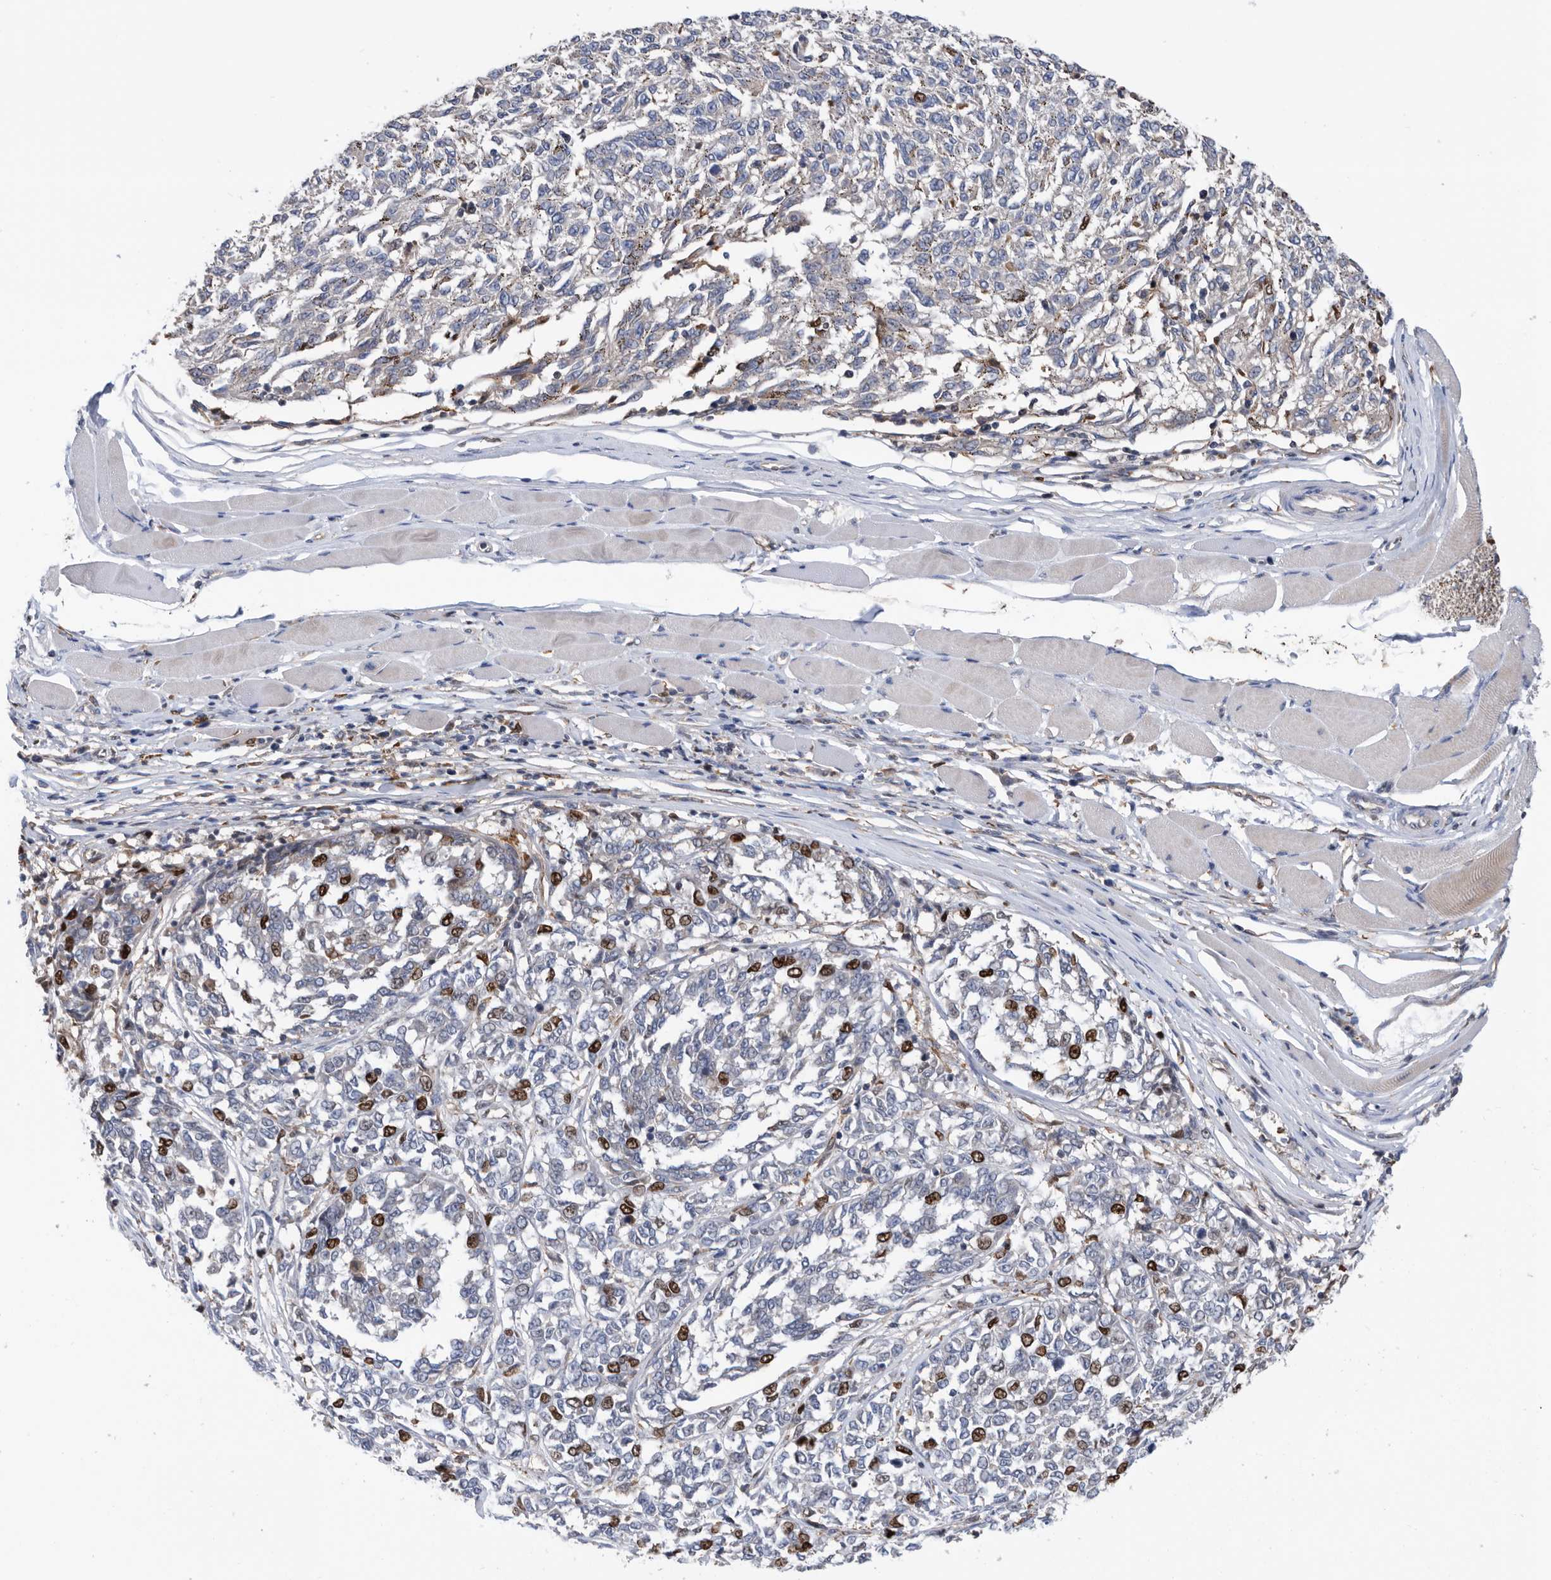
{"staining": {"intensity": "strong", "quantity": "<25%", "location": "nuclear"}, "tissue": "melanoma", "cell_type": "Tumor cells", "image_type": "cancer", "snomed": [{"axis": "morphology", "description": "Malignant melanoma, NOS"}, {"axis": "topography", "description": "Skin"}], "caption": "Human melanoma stained with a protein marker displays strong staining in tumor cells.", "gene": "ATAD2", "patient": {"sex": "female", "age": 72}}